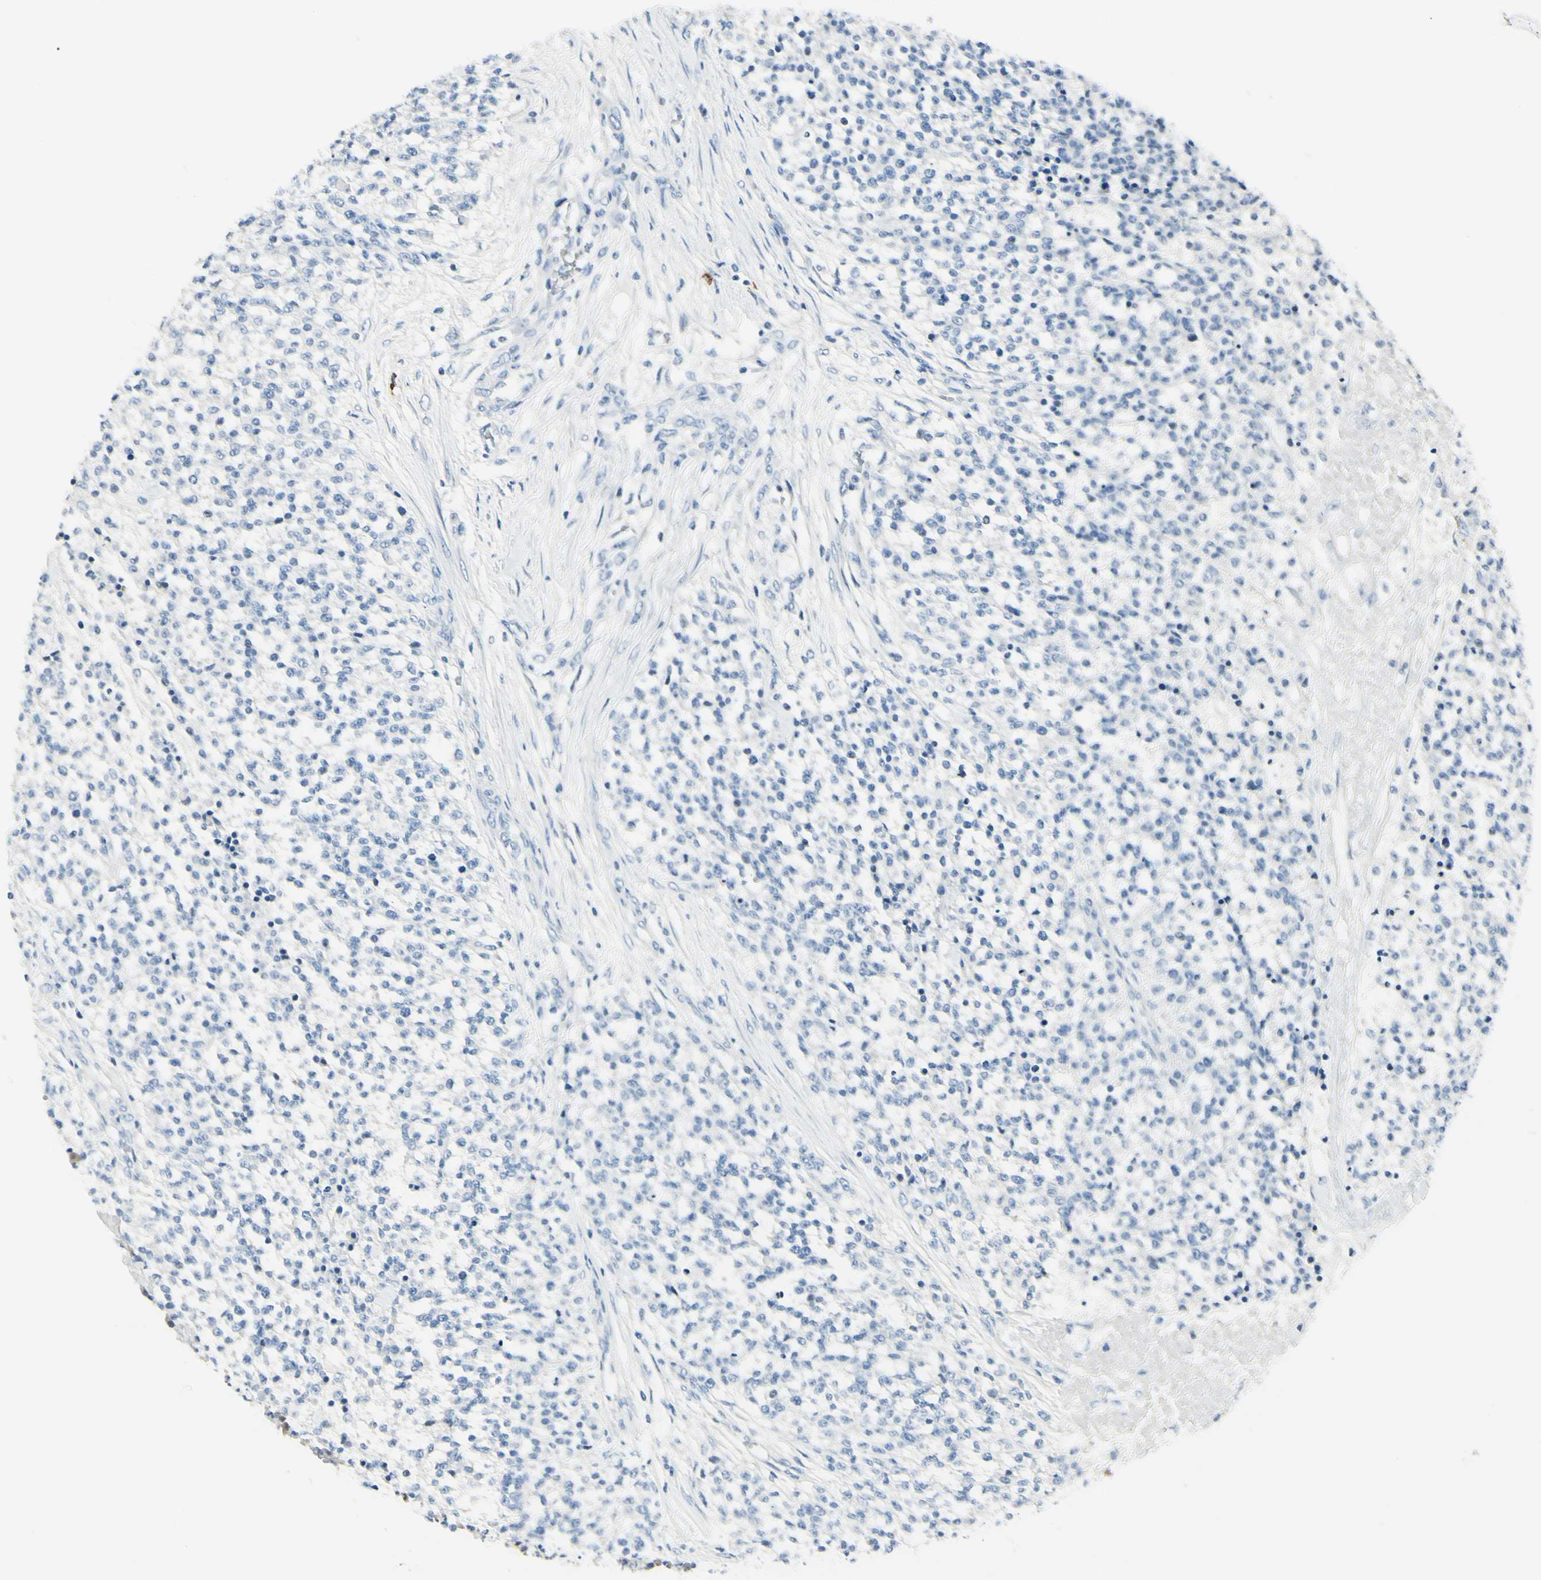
{"staining": {"intensity": "negative", "quantity": "none", "location": "none"}, "tissue": "testis cancer", "cell_type": "Tumor cells", "image_type": "cancer", "snomed": [{"axis": "morphology", "description": "Seminoma, NOS"}, {"axis": "topography", "description": "Testis"}], "caption": "High magnification brightfield microscopy of seminoma (testis) stained with DAB (brown) and counterstained with hematoxylin (blue): tumor cells show no significant staining.", "gene": "DLG4", "patient": {"sex": "male", "age": 59}}